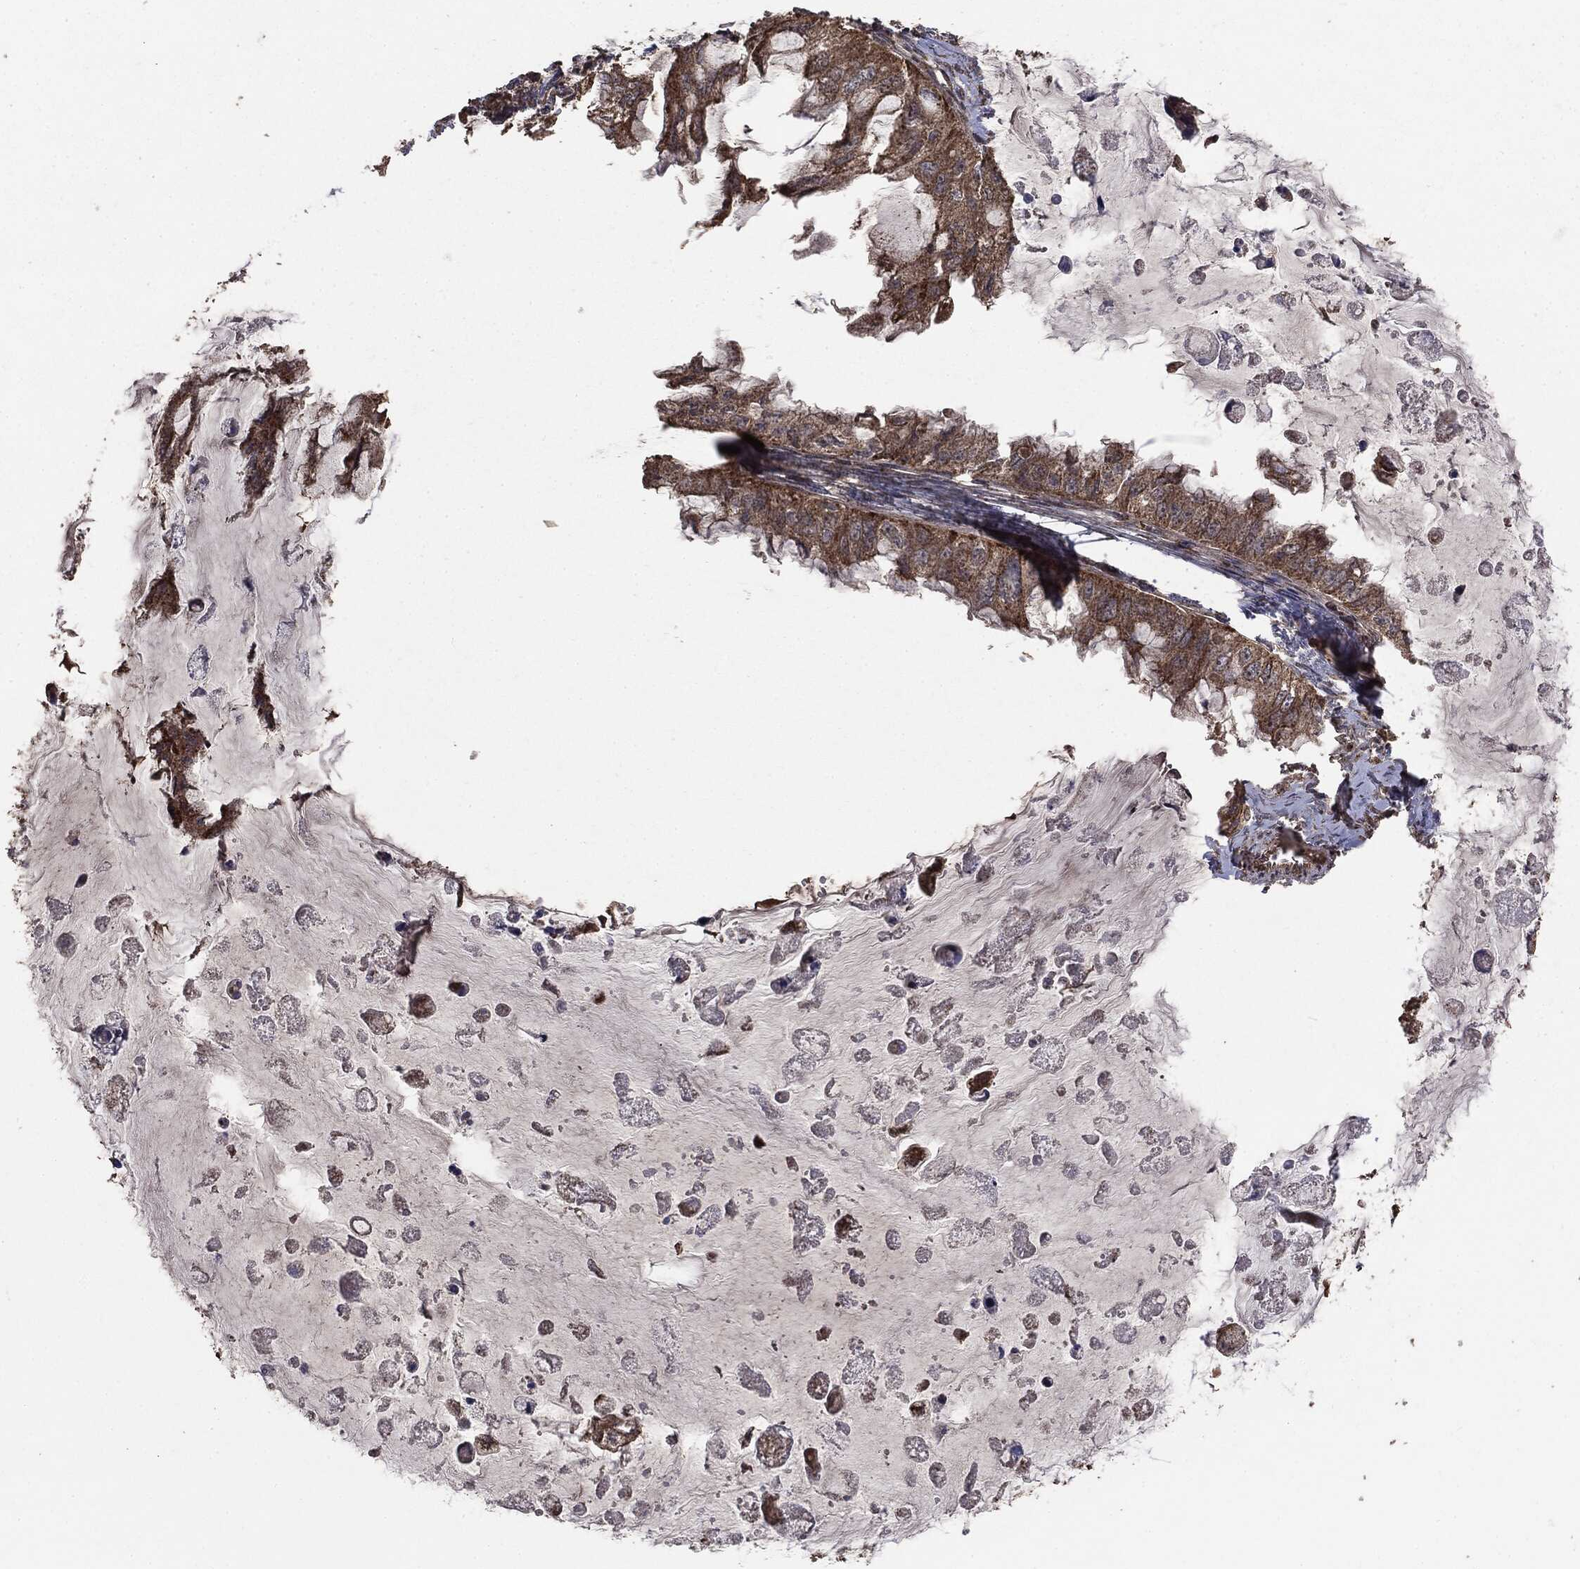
{"staining": {"intensity": "moderate", "quantity": ">75%", "location": "cytoplasmic/membranous"}, "tissue": "ovarian cancer", "cell_type": "Tumor cells", "image_type": "cancer", "snomed": [{"axis": "morphology", "description": "Cystadenocarcinoma, mucinous, NOS"}, {"axis": "topography", "description": "Ovary"}], "caption": "The histopathology image reveals immunohistochemical staining of ovarian cancer (mucinous cystadenocarcinoma). There is moderate cytoplasmic/membranous staining is present in about >75% of tumor cells.", "gene": "MTOR", "patient": {"sex": "female", "age": 72}}